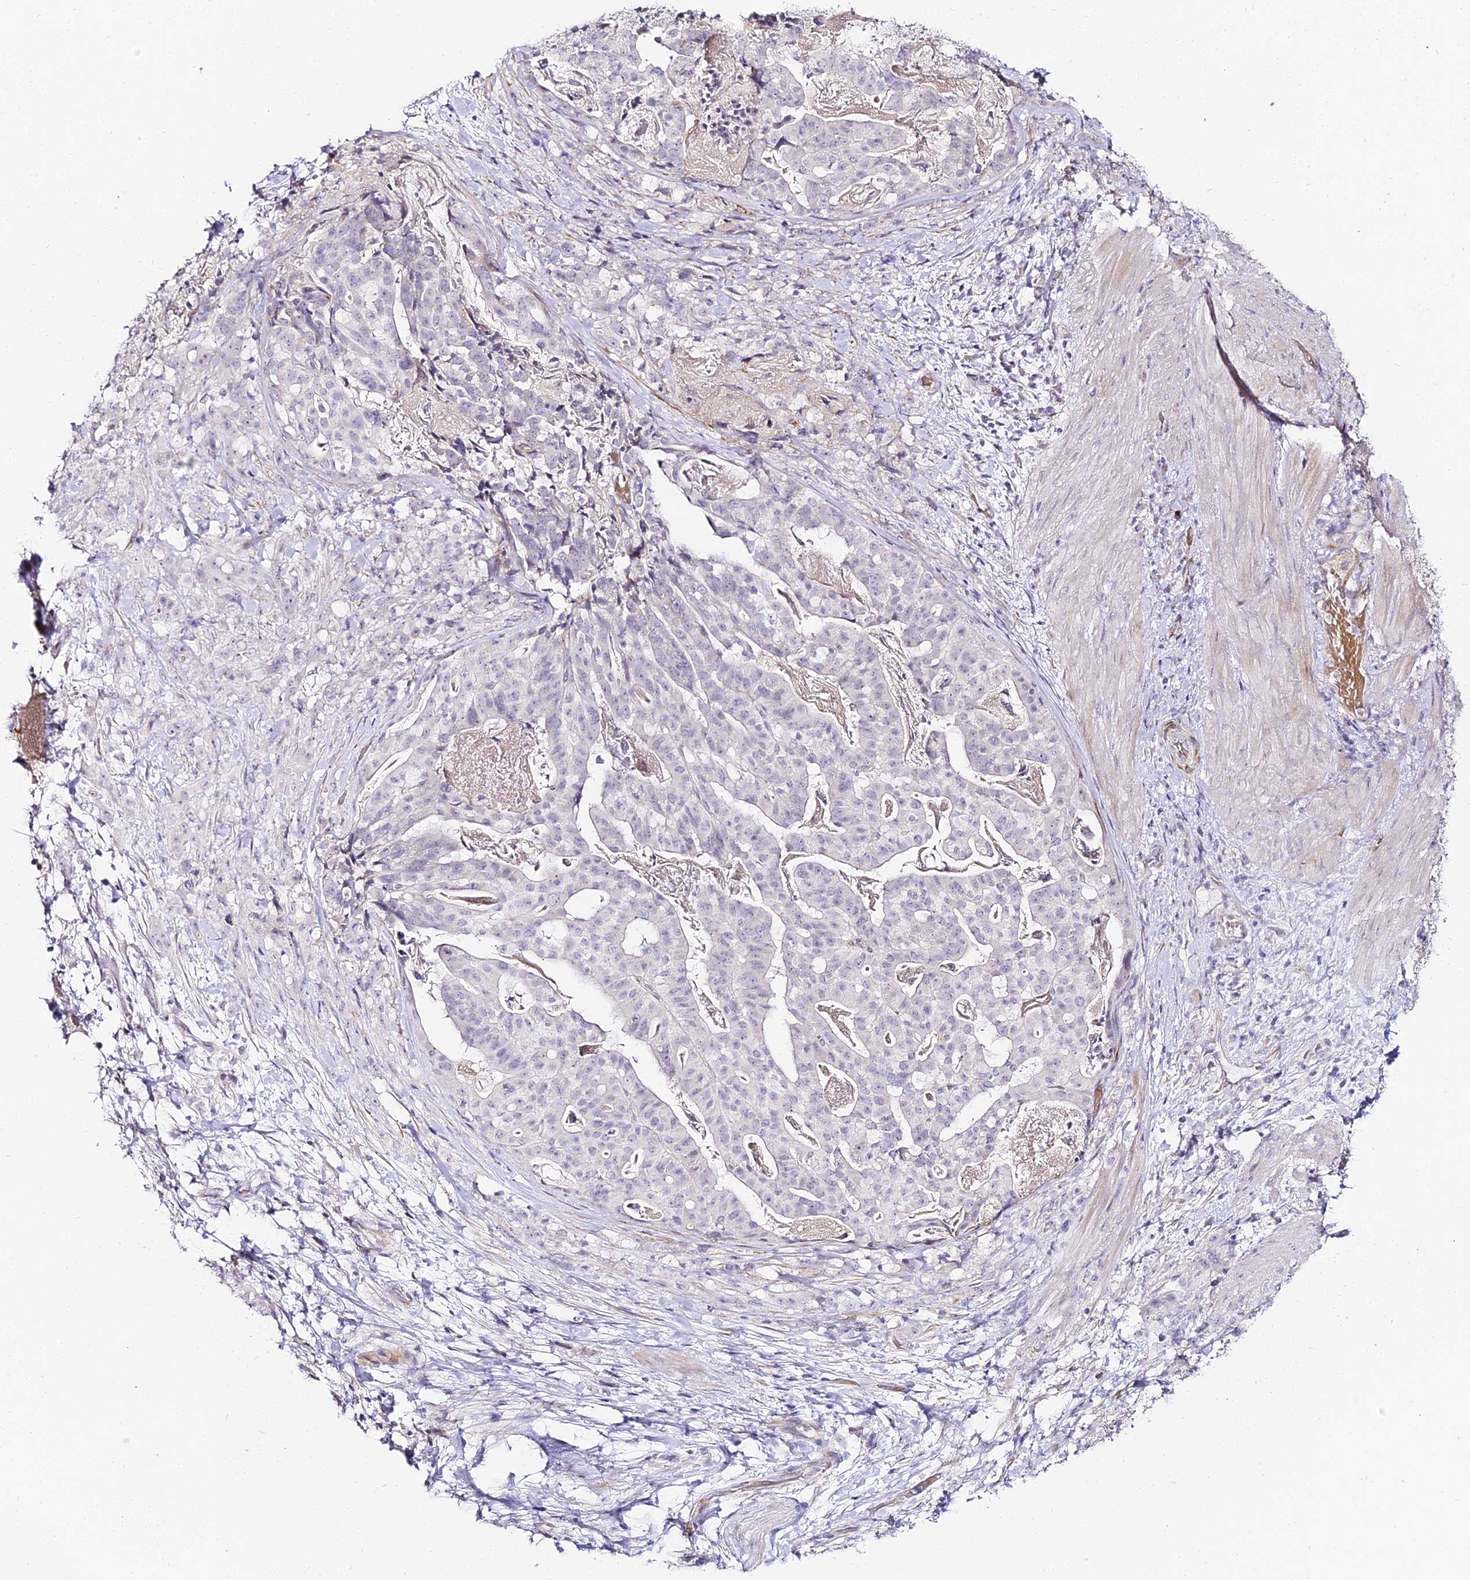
{"staining": {"intensity": "negative", "quantity": "none", "location": "none"}, "tissue": "stomach cancer", "cell_type": "Tumor cells", "image_type": "cancer", "snomed": [{"axis": "morphology", "description": "Adenocarcinoma, NOS"}, {"axis": "topography", "description": "Stomach"}], "caption": "Protein analysis of stomach cancer shows no significant staining in tumor cells.", "gene": "ALPG", "patient": {"sex": "male", "age": 48}}